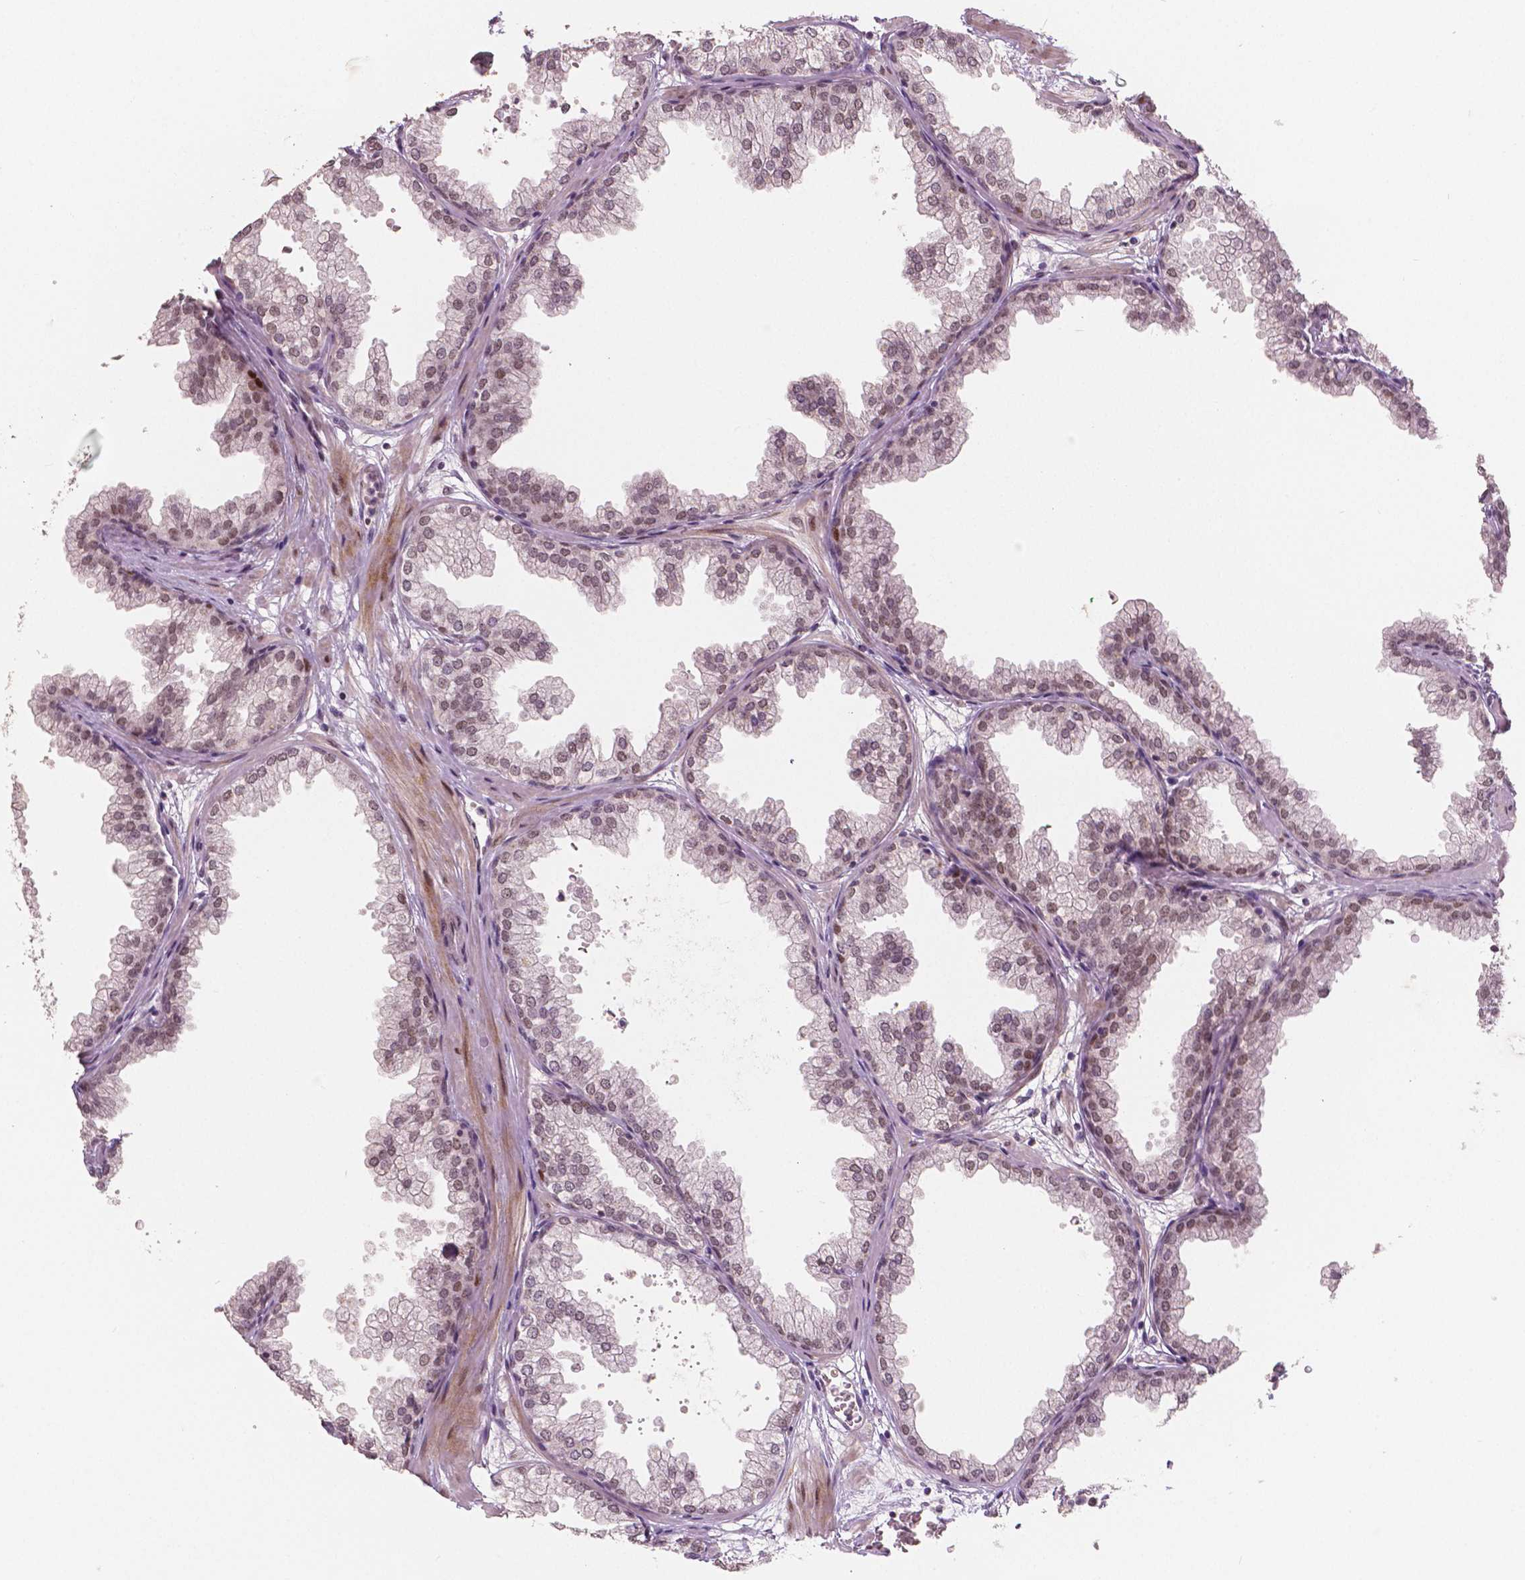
{"staining": {"intensity": "weak", "quantity": "25%-75%", "location": "nuclear"}, "tissue": "prostate", "cell_type": "Glandular cells", "image_type": "normal", "snomed": [{"axis": "morphology", "description": "Normal tissue, NOS"}, {"axis": "topography", "description": "Prostate"}], "caption": "Glandular cells reveal low levels of weak nuclear positivity in approximately 25%-75% of cells in unremarkable human prostate.", "gene": "NSD2", "patient": {"sex": "male", "age": 37}}